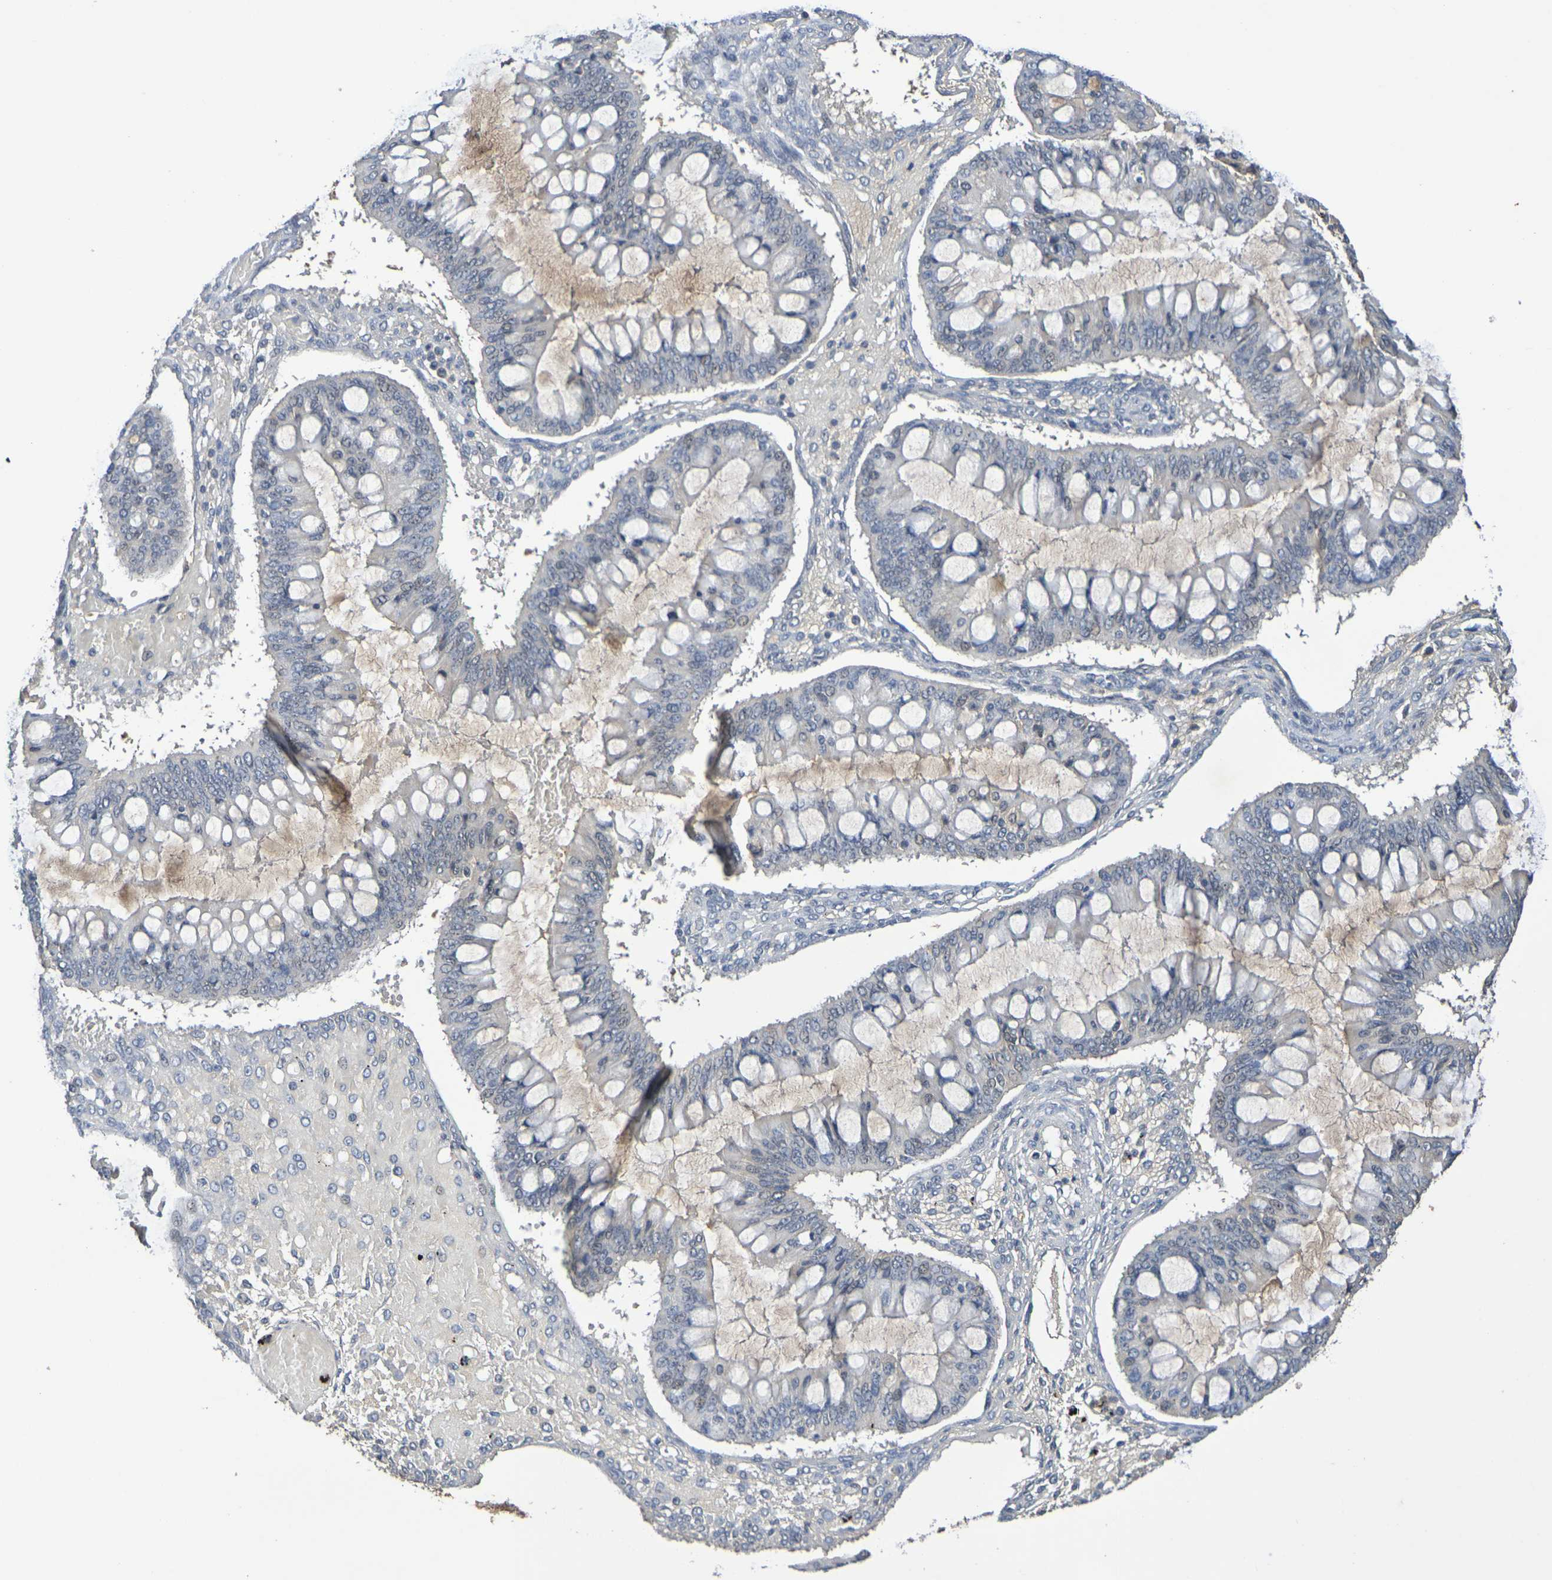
{"staining": {"intensity": "negative", "quantity": "none", "location": "none"}, "tissue": "ovarian cancer", "cell_type": "Tumor cells", "image_type": "cancer", "snomed": [{"axis": "morphology", "description": "Cystadenocarcinoma, mucinous, NOS"}, {"axis": "topography", "description": "Ovary"}], "caption": "Ovarian mucinous cystadenocarcinoma was stained to show a protein in brown. There is no significant staining in tumor cells.", "gene": "TERF2", "patient": {"sex": "female", "age": 73}}